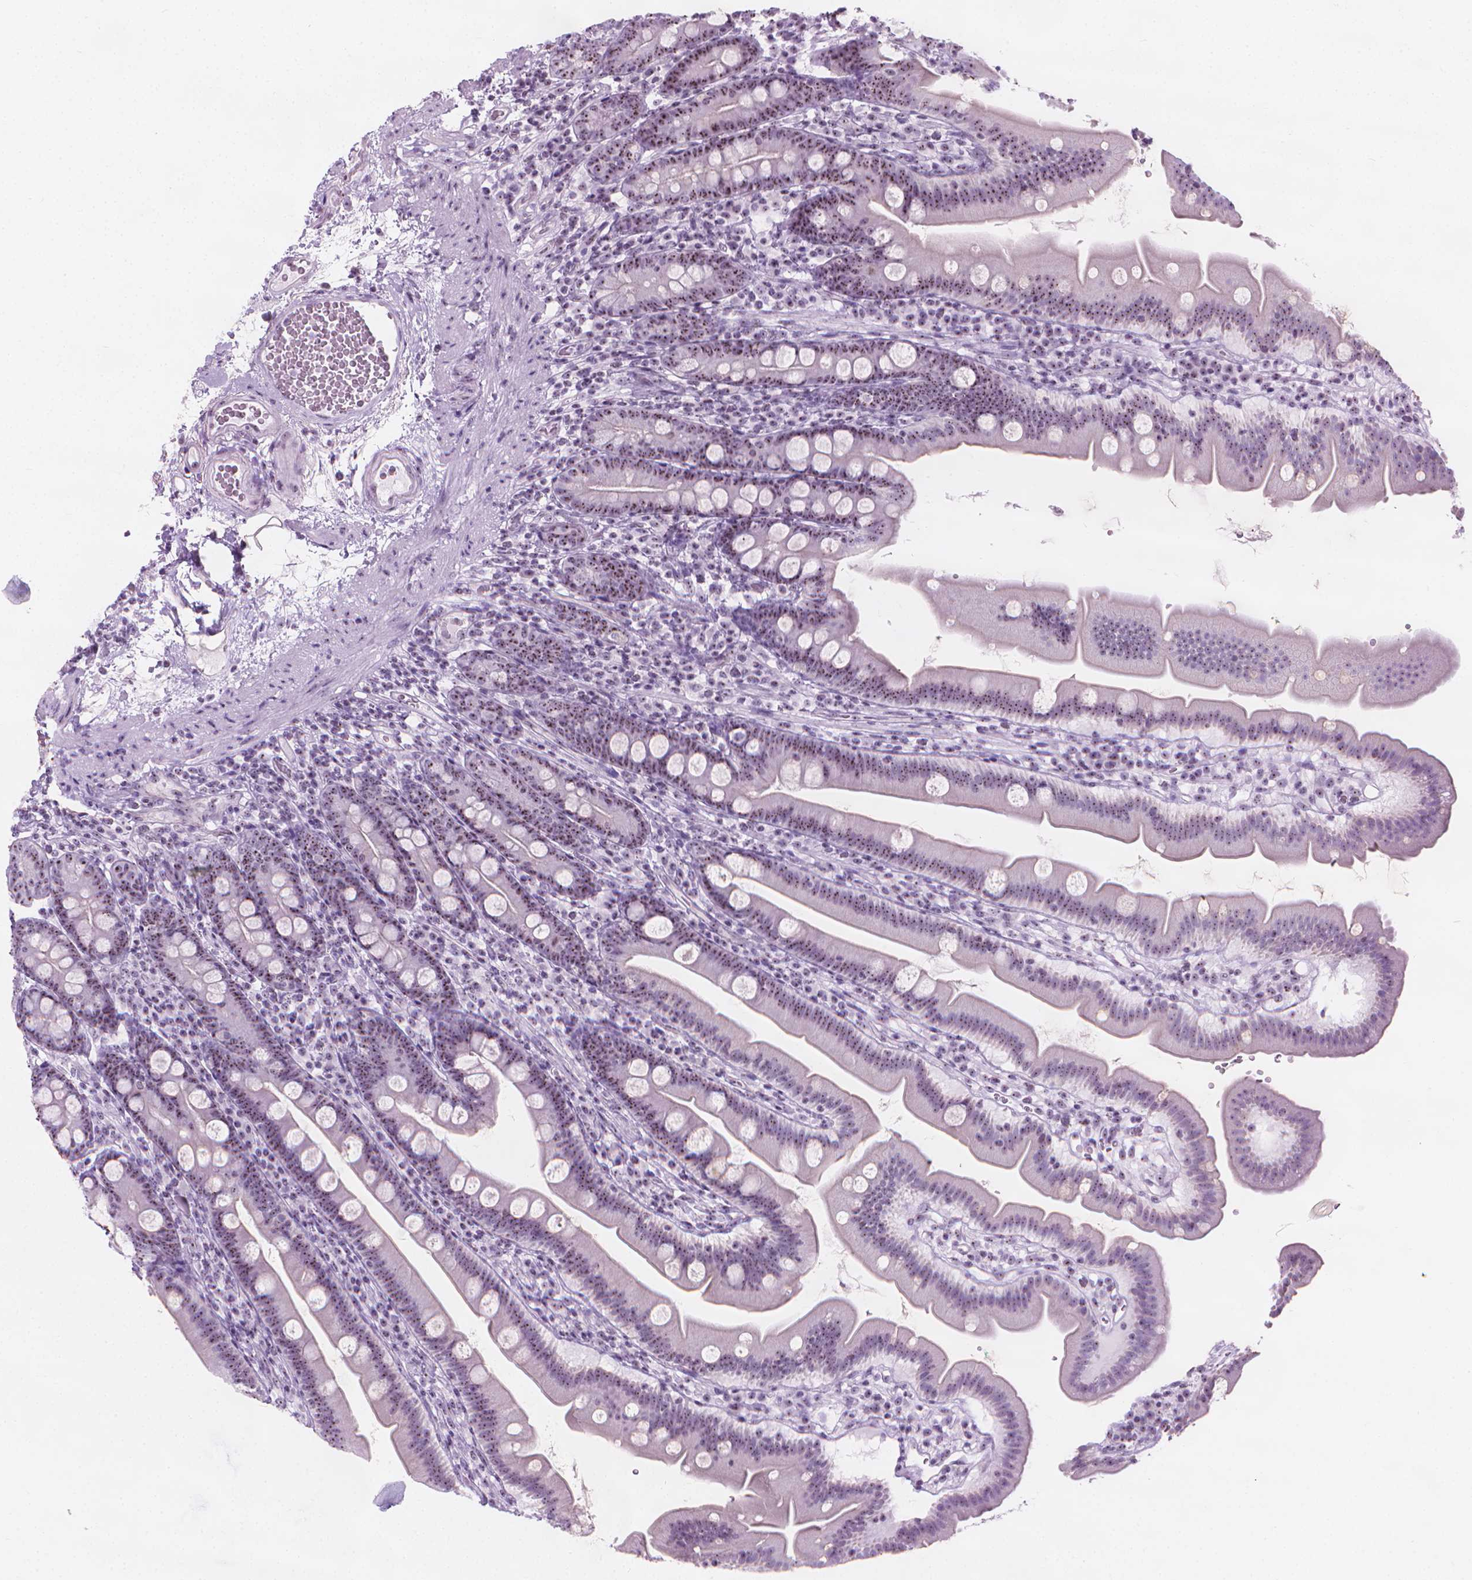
{"staining": {"intensity": "moderate", "quantity": "25%-75%", "location": "nuclear"}, "tissue": "duodenum", "cell_type": "Glandular cells", "image_type": "normal", "snomed": [{"axis": "morphology", "description": "Normal tissue, NOS"}, {"axis": "topography", "description": "Duodenum"}], "caption": "Approximately 25%-75% of glandular cells in benign human duodenum show moderate nuclear protein staining as visualized by brown immunohistochemical staining.", "gene": "NOL7", "patient": {"sex": "female", "age": 67}}